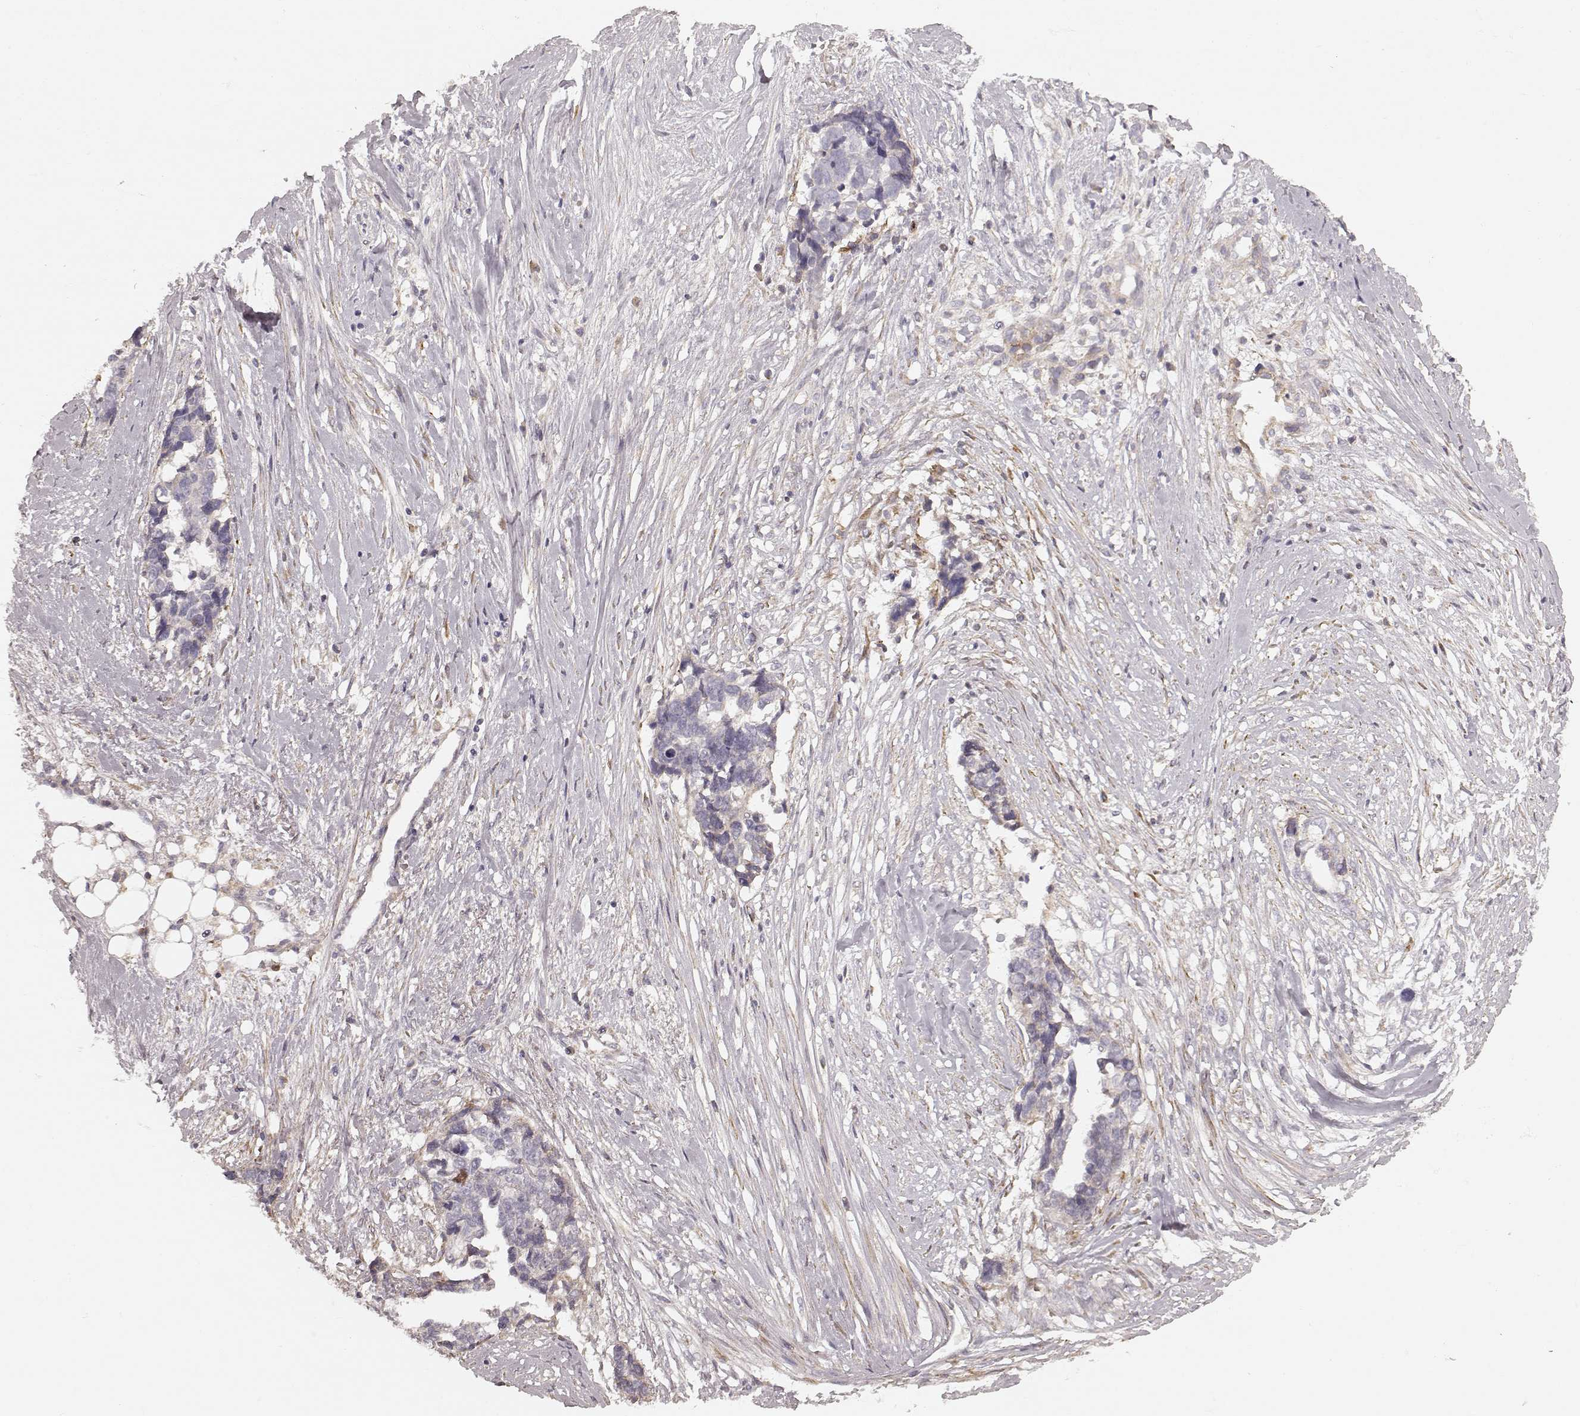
{"staining": {"intensity": "negative", "quantity": "none", "location": "none"}, "tissue": "ovarian cancer", "cell_type": "Tumor cells", "image_type": "cancer", "snomed": [{"axis": "morphology", "description": "Cystadenocarcinoma, serous, NOS"}, {"axis": "topography", "description": "Ovary"}], "caption": "IHC of human ovarian cancer (serous cystadenocarcinoma) reveals no positivity in tumor cells.", "gene": "KCNJ9", "patient": {"sex": "female", "age": 69}}